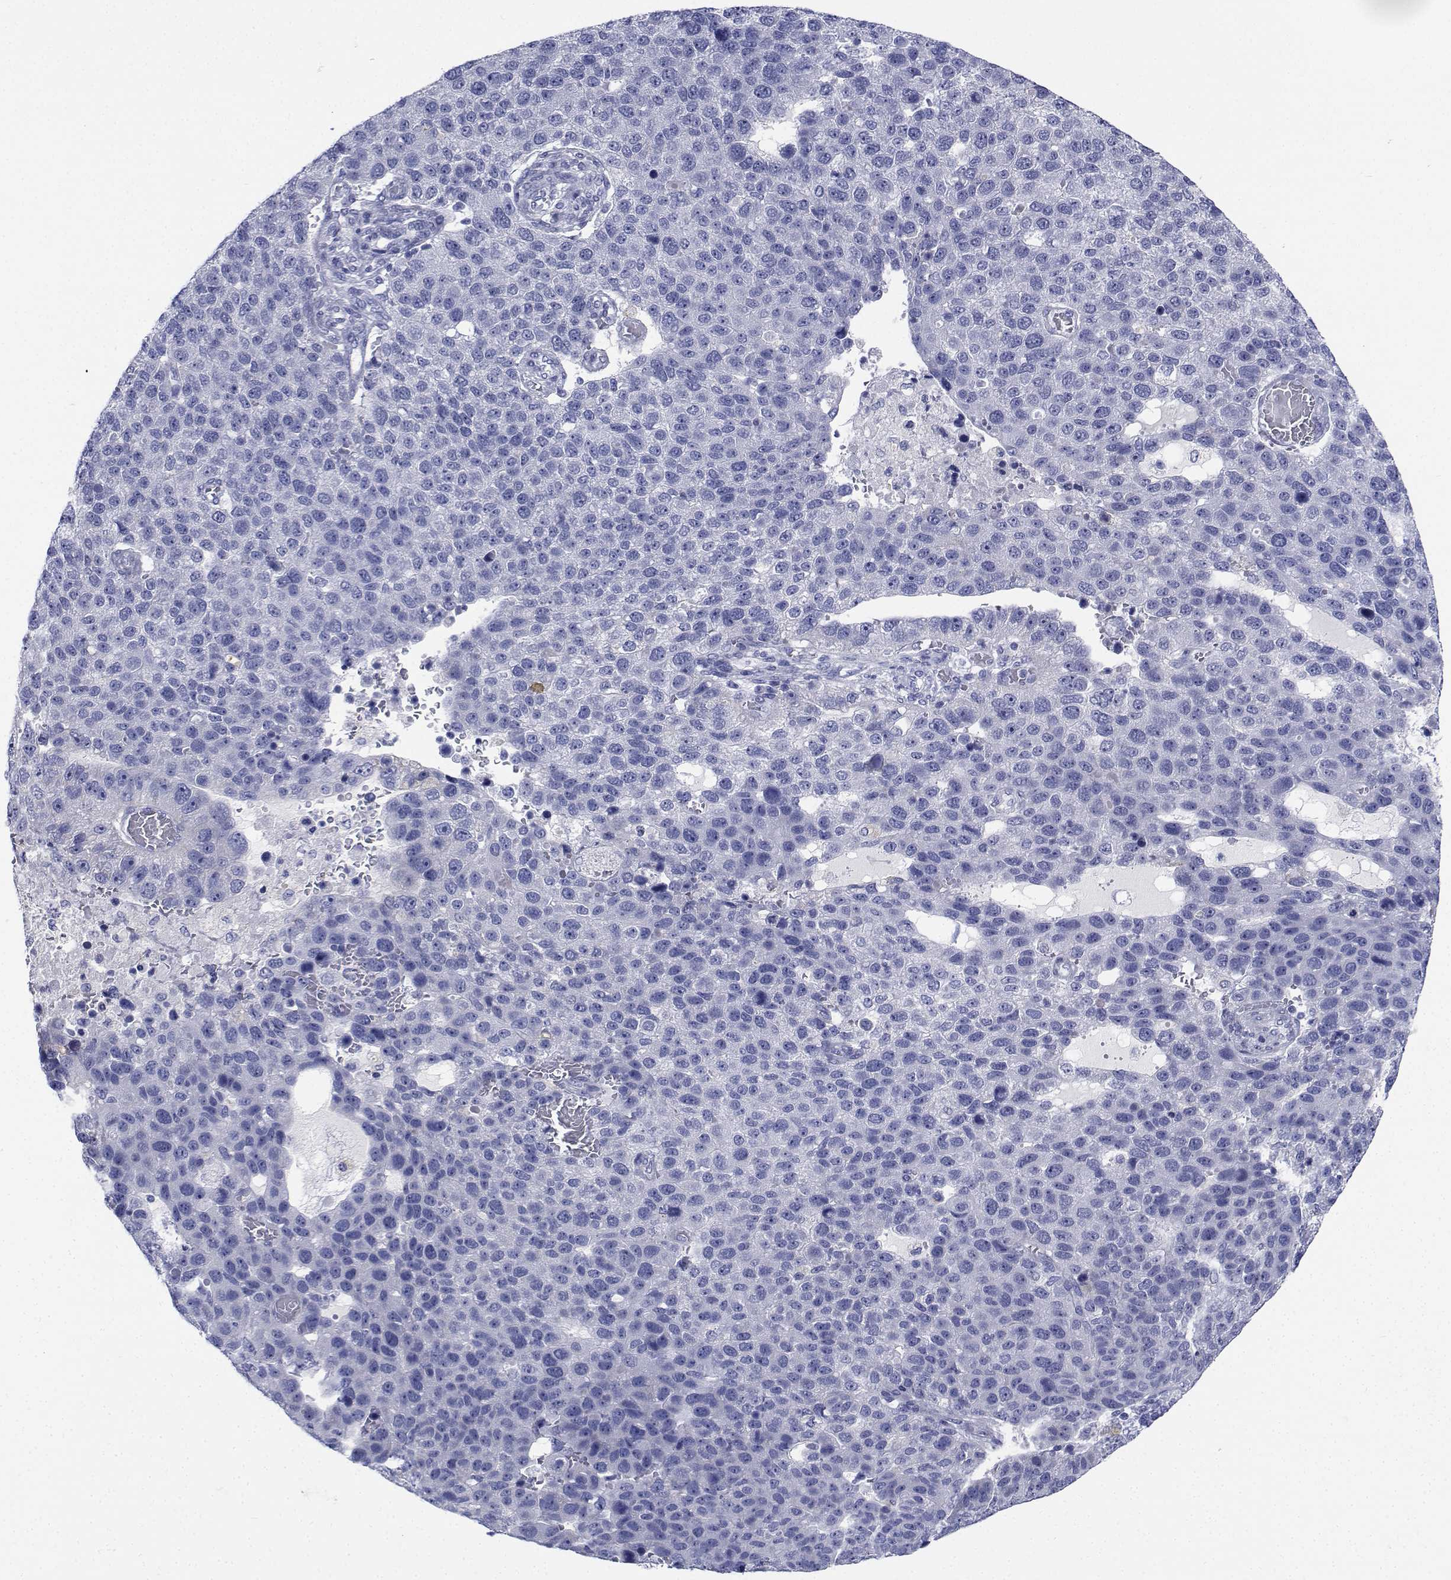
{"staining": {"intensity": "negative", "quantity": "none", "location": "none"}, "tissue": "pancreatic cancer", "cell_type": "Tumor cells", "image_type": "cancer", "snomed": [{"axis": "morphology", "description": "Adenocarcinoma, NOS"}, {"axis": "topography", "description": "Pancreas"}], "caption": "An immunohistochemistry image of adenocarcinoma (pancreatic) is shown. There is no staining in tumor cells of adenocarcinoma (pancreatic). Brightfield microscopy of immunohistochemistry stained with DAB (brown) and hematoxylin (blue), captured at high magnification.", "gene": "CDHR3", "patient": {"sex": "female", "age": 61}}